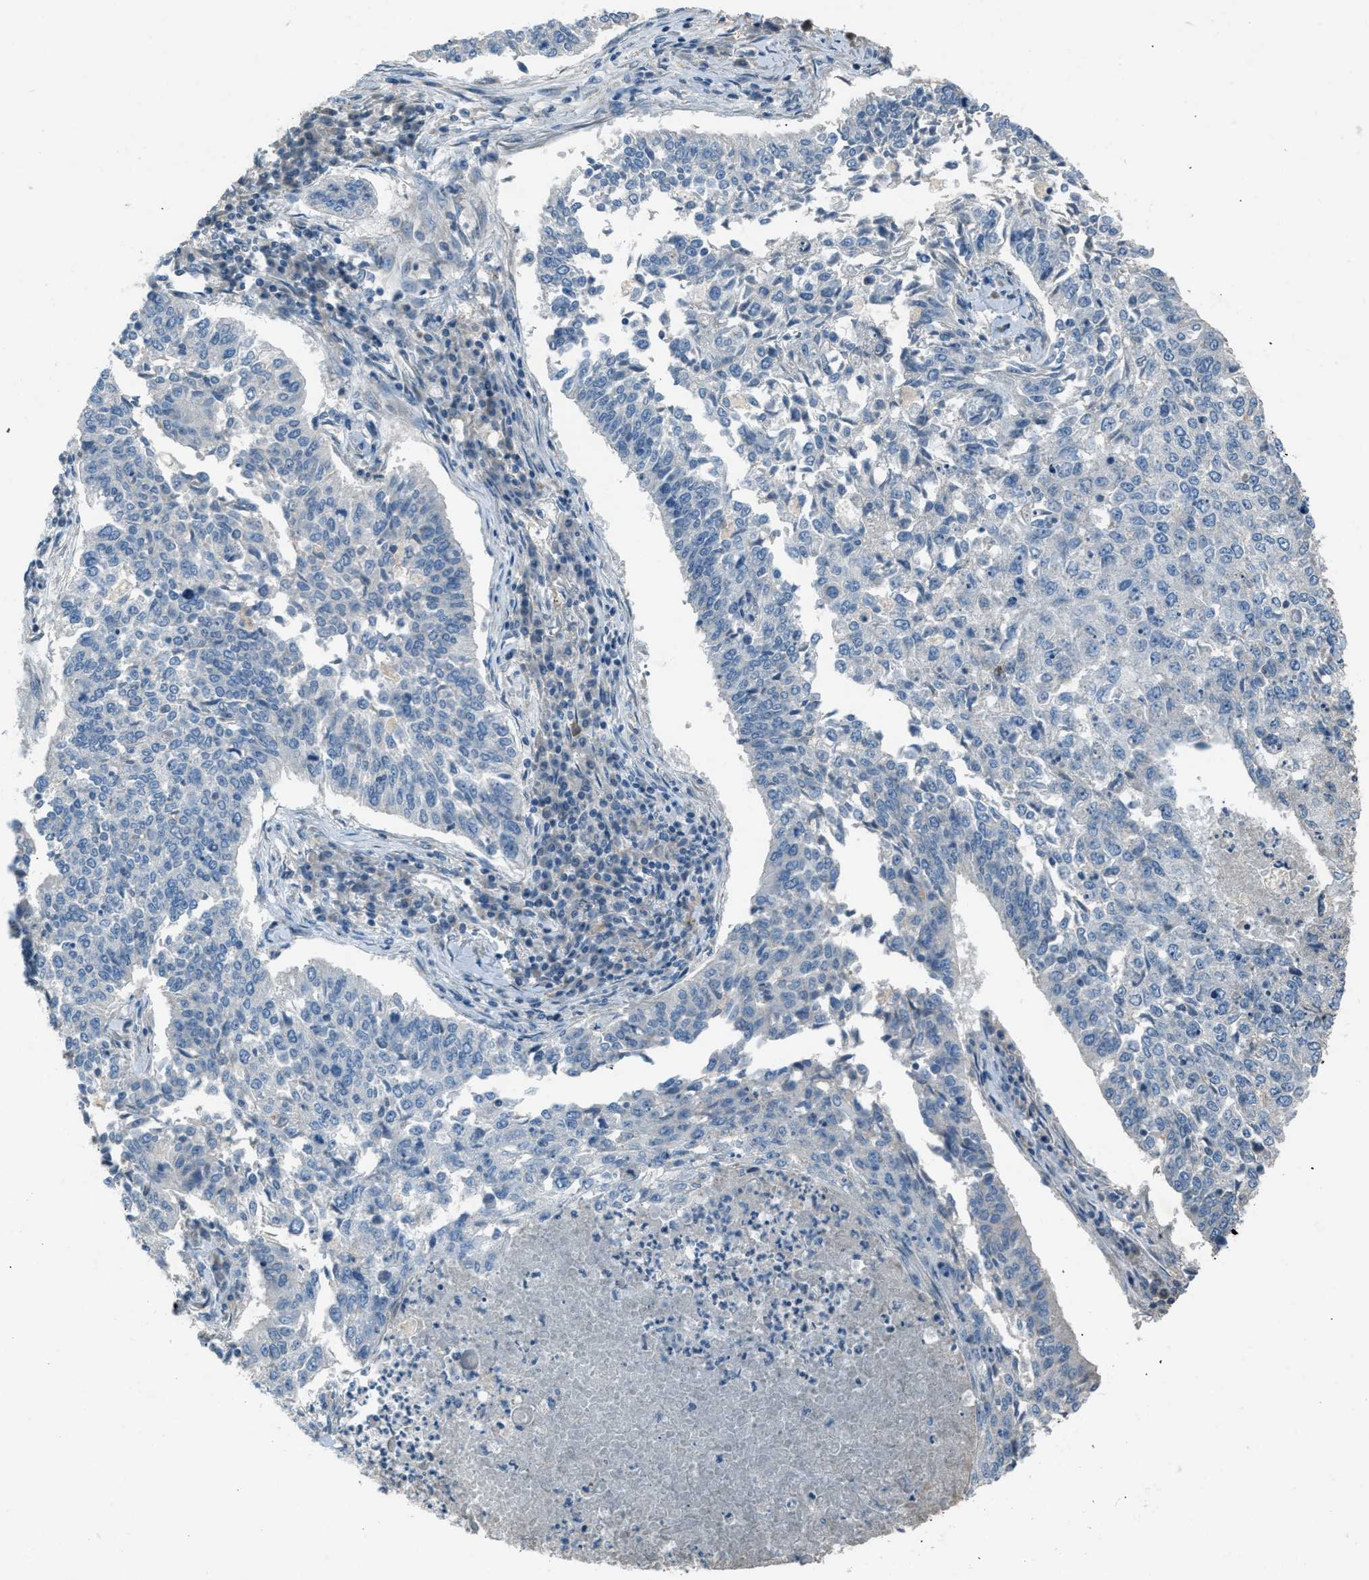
{"staining": {"intensity": "negative", "quantity": "none", "location": "none"}, "tissue": "lung cancer", "cell_type": "Tumor cells", "image_type": "cancer", "snomed": [{"axis": "morphology", "description": "Normal tissue, NOS"}, {"axis": "morphology", "description": "Squamous cell carcinoma, NOS"}, {"axis": "topography", "description": "Cartilage tissue"}, {"axis": "topography", "description": "Bronchus"}, {"axis": "topography", "description": "Lung"}], "caption": "This is a photomicrograph of IHC staining of lung cancer, which shows no expression in tumor cells.", "gene": "FBLN2", "patient": {"sex": "female", "age": 49}}